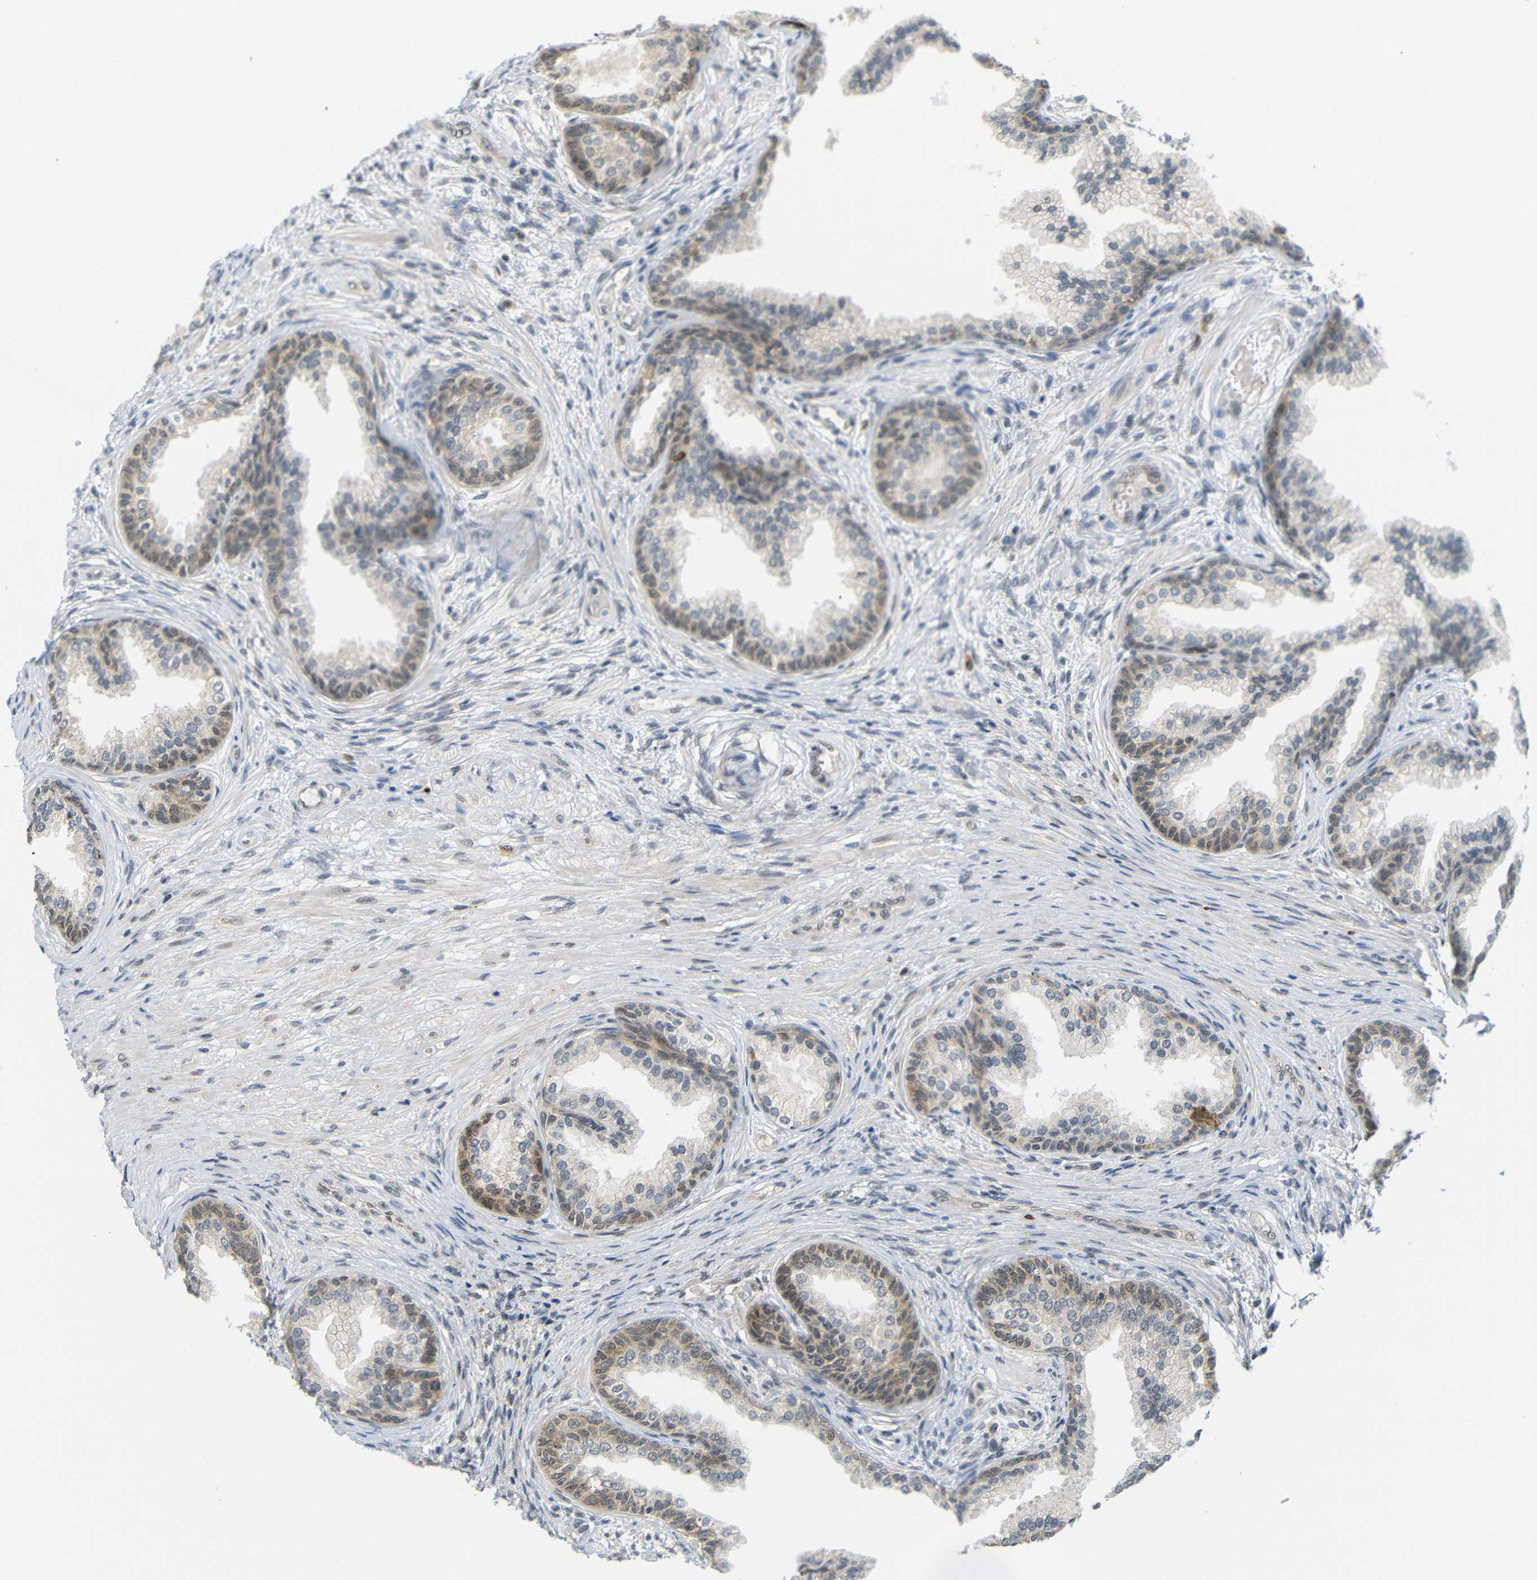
{"staining": {"intensity": "moderate", "quantity": "25%-75%", "location": "cytoplasmic/membranous,nuclear"}, "tissue": "prostate", "cell_type": "Glandular cells", "image_type": "normal", "snomed": [{"axis": "morphology", "description": "Normal tissue, NOS"}, {"axis": "topography", "description": "Prostate"}], "caption": "The micrograph reveals a brown stain indicating the presence of a protein in the cytoplasmic/membranous,nuclear of glandular cells in prostate. (DAB (3,3'-diaminobenzidine) IHC, brown staining for protein, blue staining for nuclei).", "gene": "GJA5", "patient": {"sex": "male", "age": 76}}